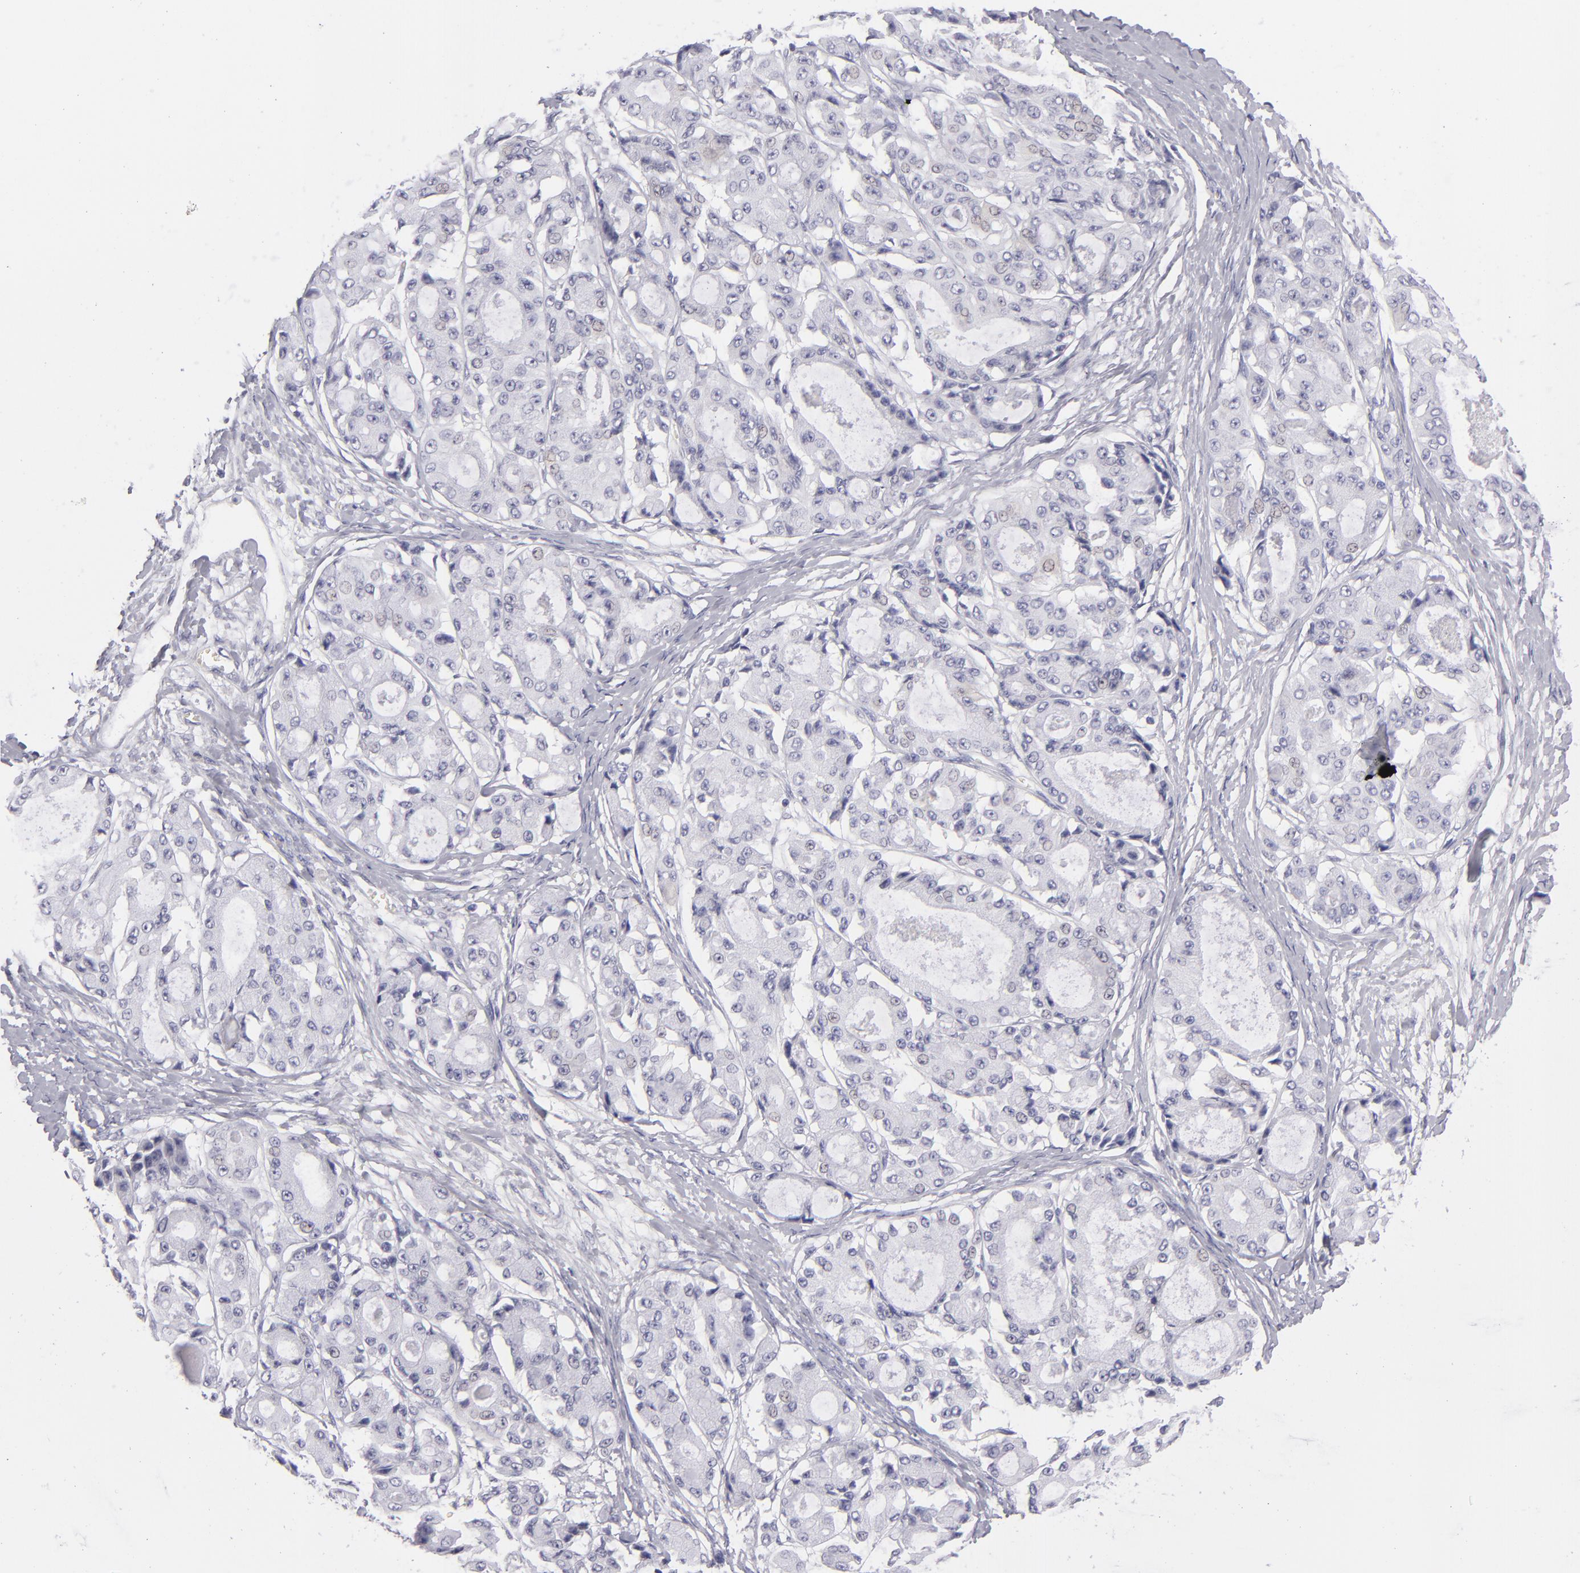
{"staining": {"intensity": "negative", "quantity": "none", "location": "none"}, "tissue": "ovarian cancer", "cell_type": "Tumor cells", "image_type": "cancer", "snomed": [{"axis": "morphology", "description": "Carcinoma, endometroid"}, {"axis": "topography", "description": "Ovary"}], "caption": "This is an immunohistochemistry (IHC) image of ovarian endometroid carcinoma. There is no staining in tumor cells.", "gene": "VIL1", "patient": {"sex": "female", "age": 61}}